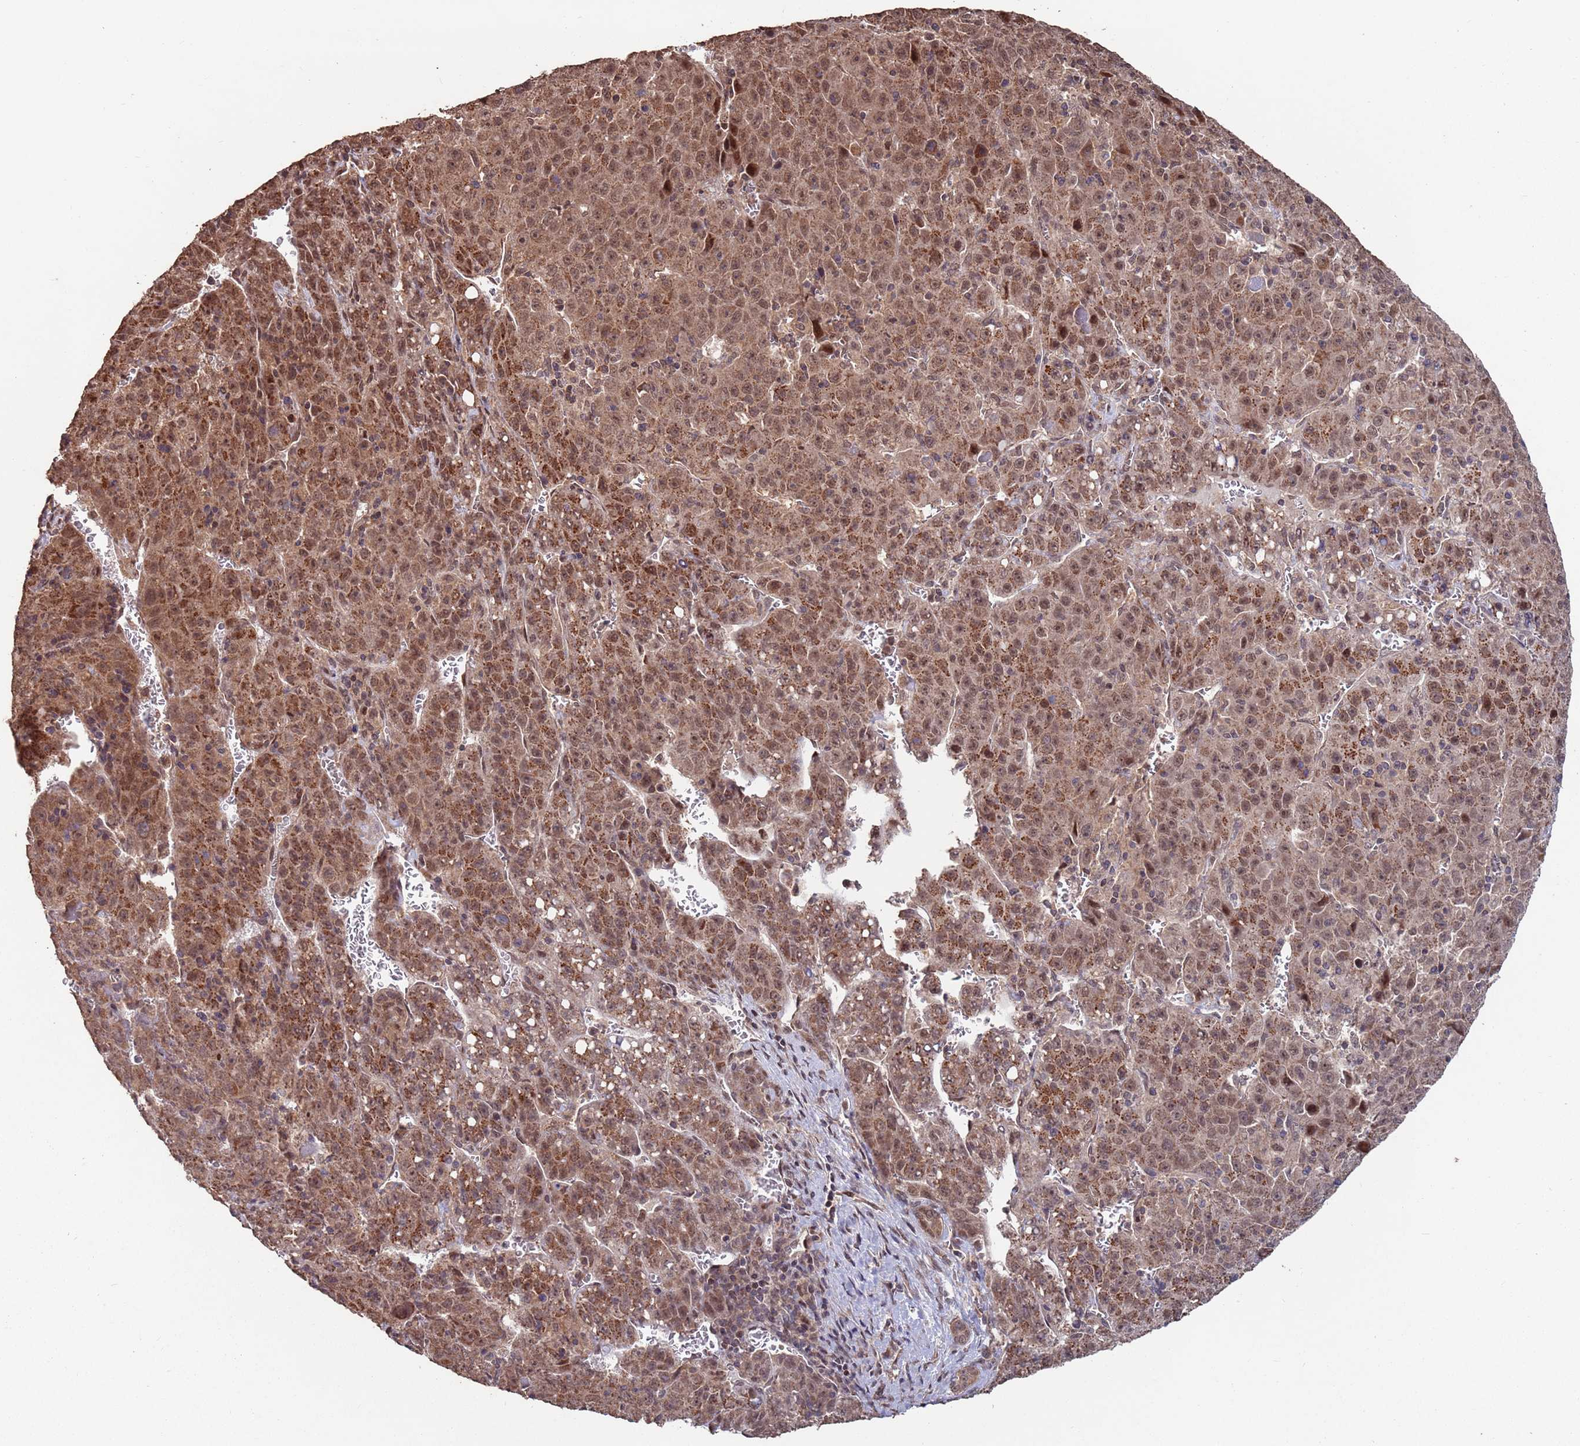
{"staining": {"intensity": "moderate", "quantity": ">75%", "location": "cytoplasmic/membranous,nuclear"}, "tissue": "liver cancer", "cell_type": "Tumor cells", "image_type": "cancer", "snomed": [{"axis": "morphology", "description": "Carcinoma, Hepatocellular, NOS"}, {"axis": "topography", "description": "Liver"}], "caption": "This micrograph reveals liver cancer (hepatocellular carcinoma) stained with IHC to label a protein in brown. The cytoplasmic/membranous and nuclear of tumor cells show moderate positivity for the protein. Nuclei are counter-stained blue.", "gene": "PRR7", "patient": {"sex": "female", "age": 53}}